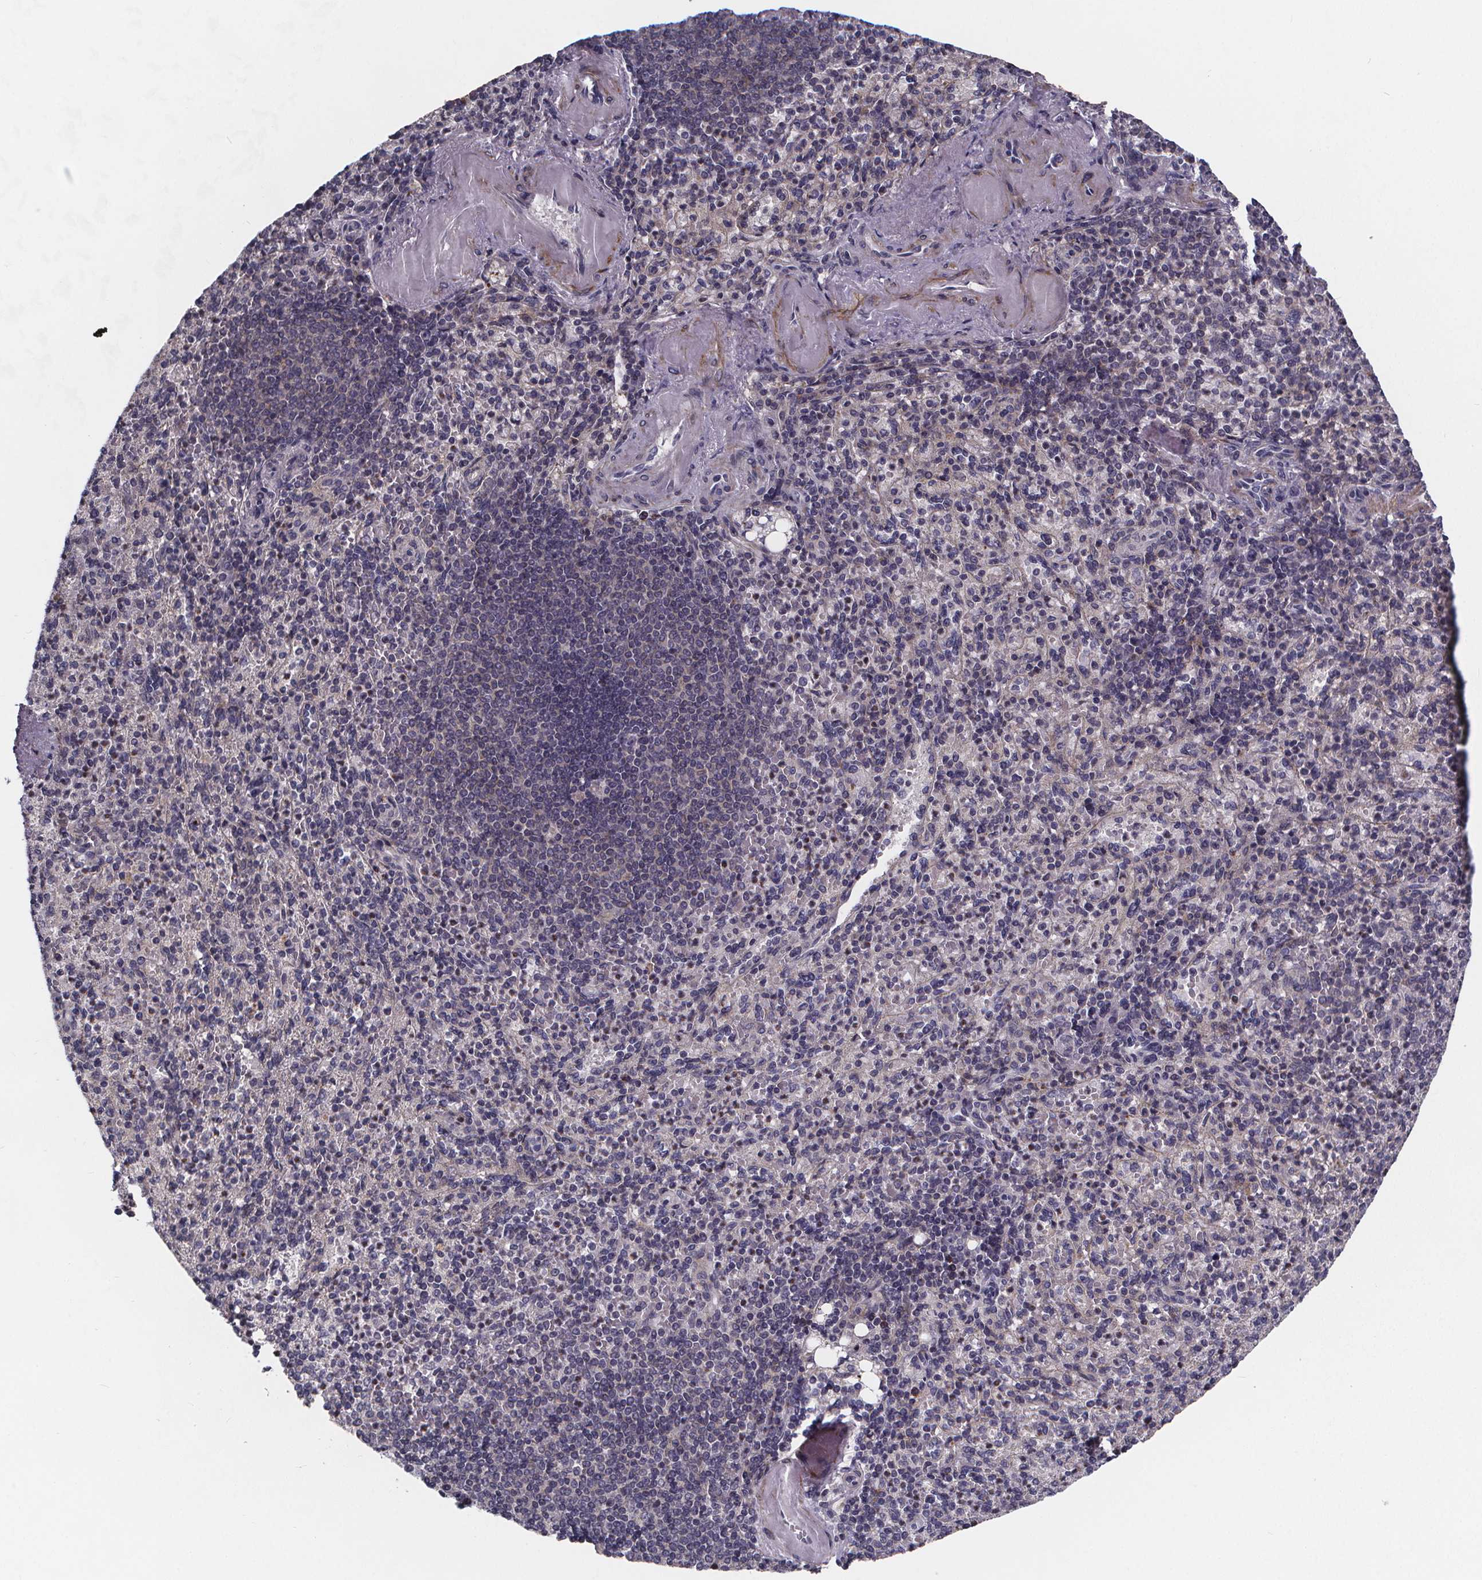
{"staining": {"intensity": "weak", "quantity": "<25%", "location": "cytoplasmic/membranous"}, "tissue": "spleen", "cell_type": "Cells in red pulp", "image_type": "normal", "snomed": [{"axis": "morphology", "description": "Normal tissue, NOS"}, {"axis": "topography", "description": "Spleen"}], "caption": "A micrograph of spleen stained for a protein displays no brown staining in cells in red pulp. Brightfield microscopy of immunohistochemistry stained with DAB (3,3'-diaminobenzidine) (brown) and hematoxylin (blue), captured at high magnification.", "gene": "FBXW2", "patient": {"sex": "female", "age": 74}}